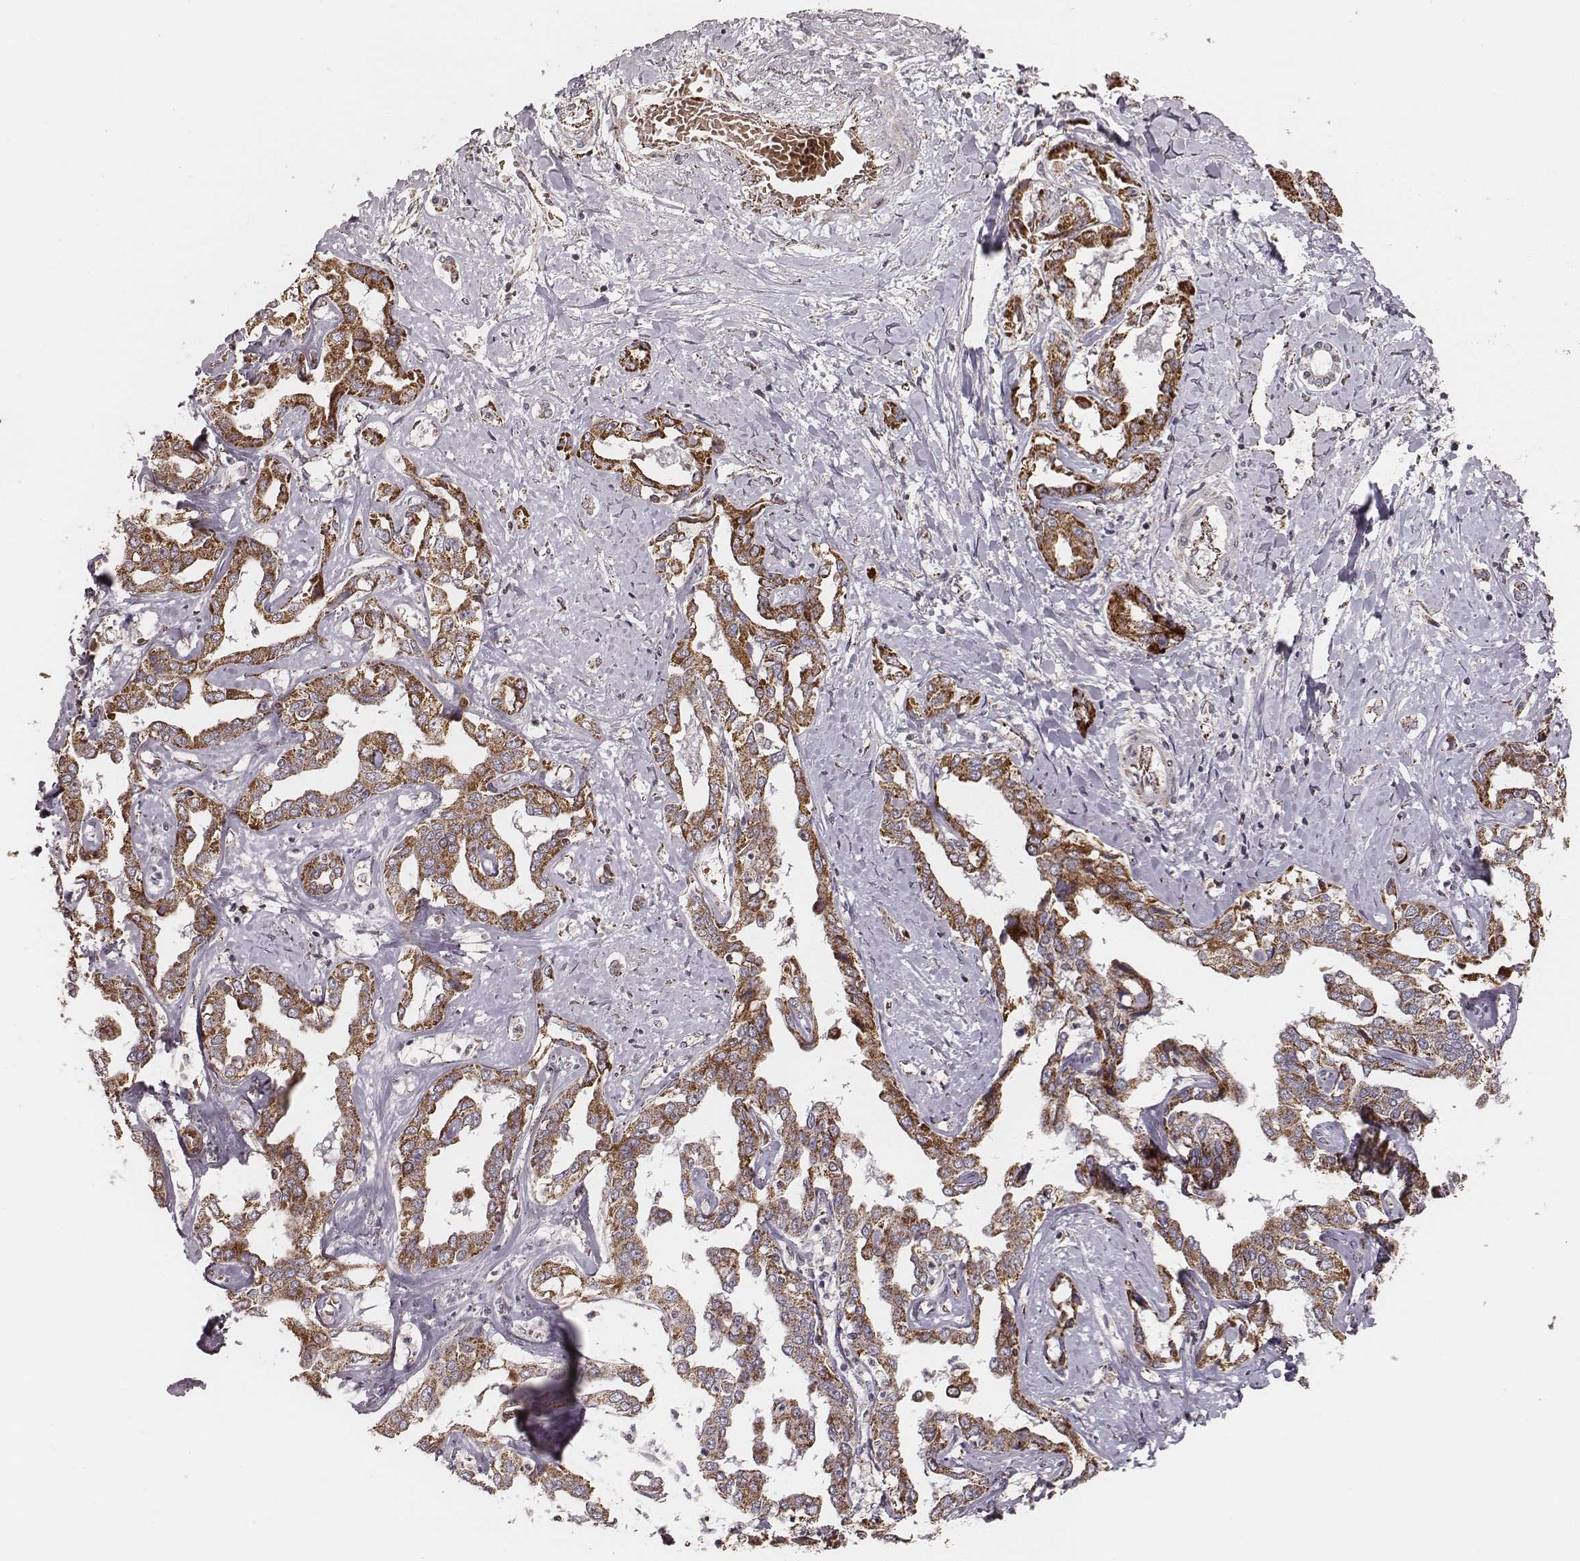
{"staining": {"intensity": "moderate", "quantity": ">75%", "location": "cytoplasmic/membranous"}, "tissue": "liver cancer", "cell_type": "Tumor cells", "image_type": "cancer", "snomed": [{"axis": "morphology", "description": "Cholangiocarcinoma"}, {"axis": "topography", "description": "Liver"}], "caption": "Liver cancer stained with a protein marker reveals moderate staining in tumor cells.", "gene": "TUFM", "patient": {"sex": "male", "age": 59}}